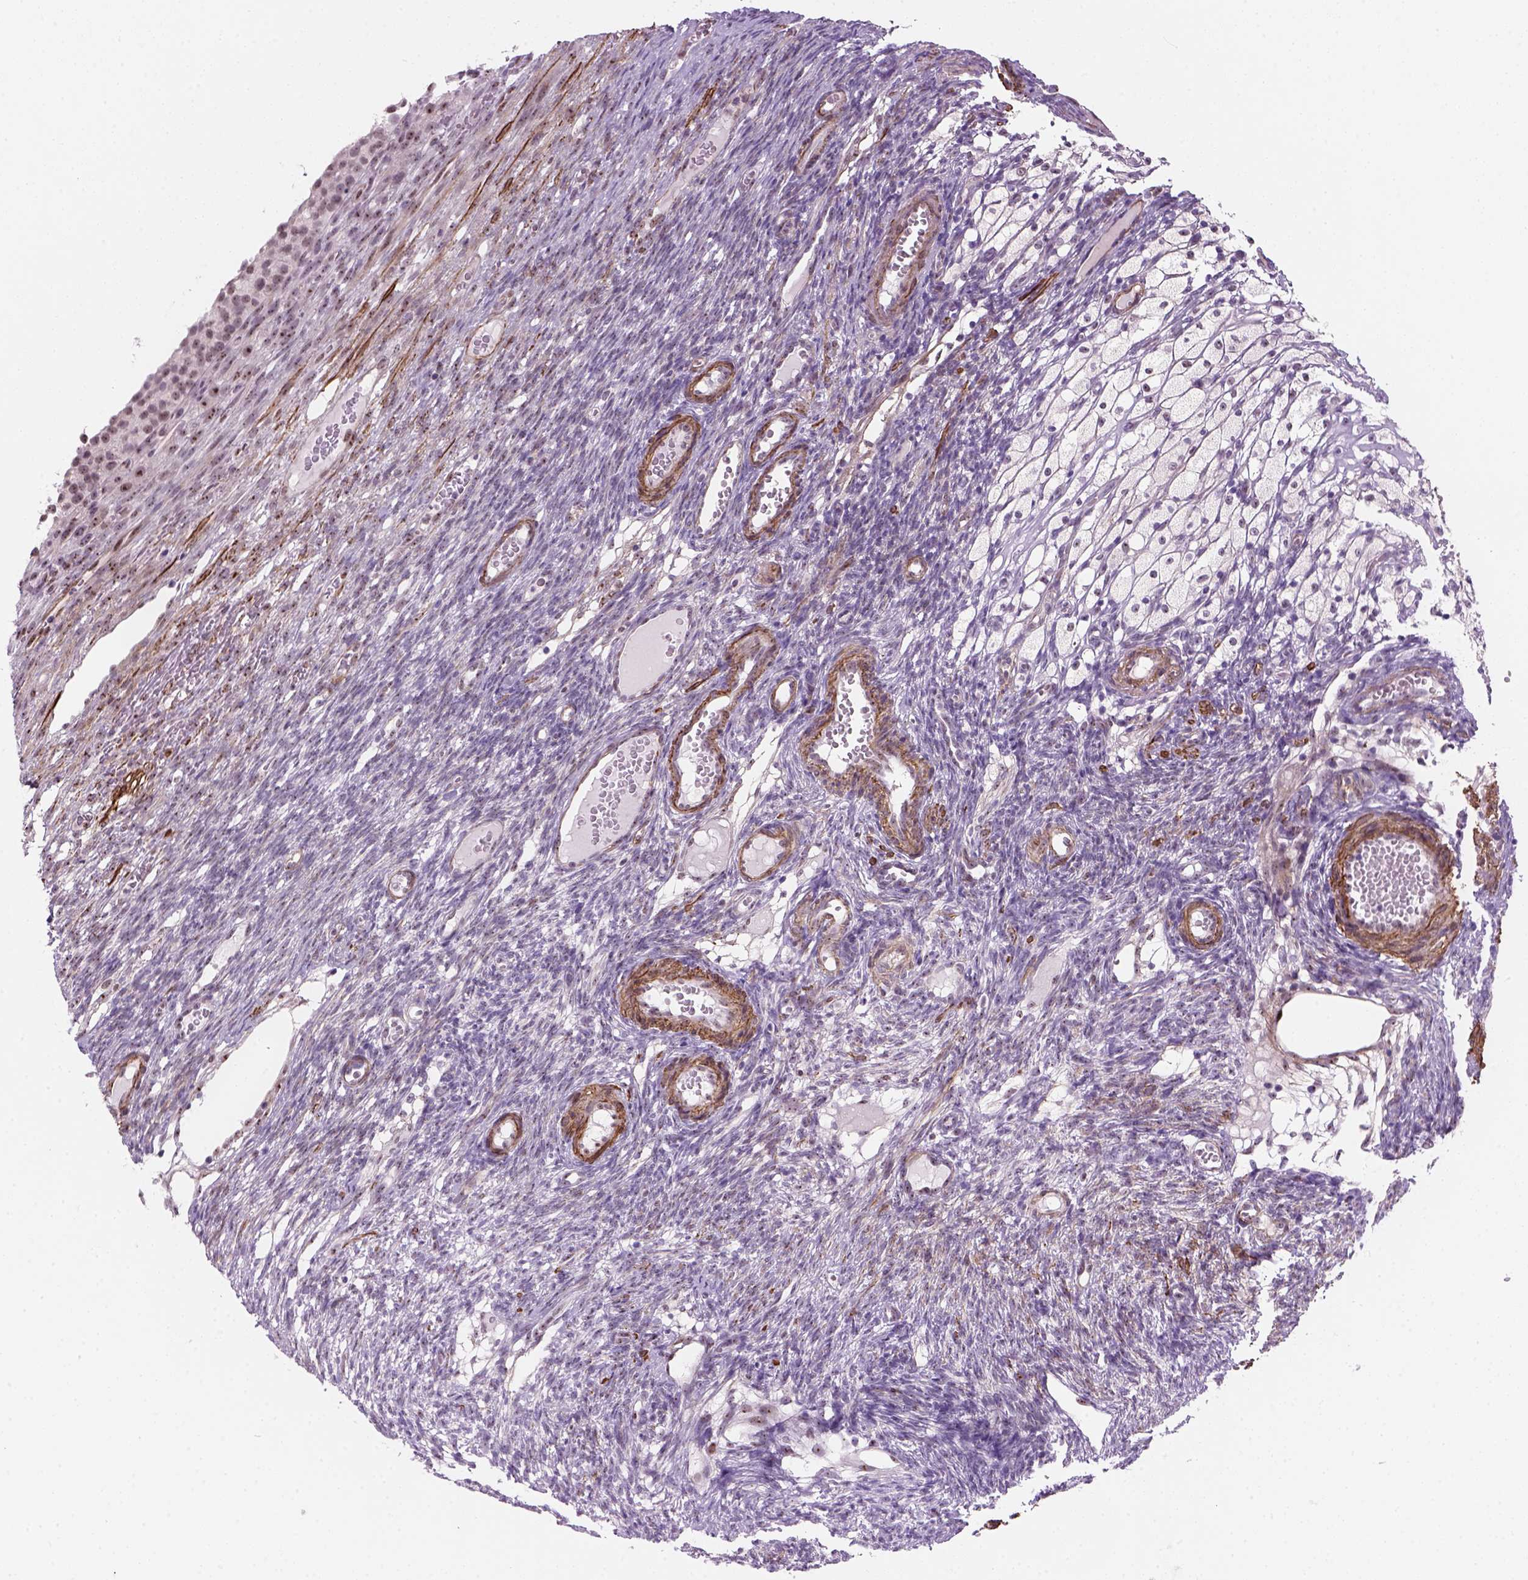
{"staining": {"intensity": "moderate", "quantity": "25%-75%", "location": "nuclear"}, "tissue": "ovary", "cell_type": "Follicle cells", "image_type": "normal", "snomed": [{"axis": "morphology", "description": "Normal tissue, NOS"}, {"axis": "topography", "description": "Ovary"}], "caption": "IHC staining of benign ovary, which demonstrates medium levels of moderate nuclear positivity in about 25%-75% of follicle cells indicating moderate nuclear protein staining. The staining was performed using DAB (brown) for protein detection and nuclei were counterstained in hematoxylin (blue).", "gene": "RRS1", "patient": {"sex": "female", "age": 34}}